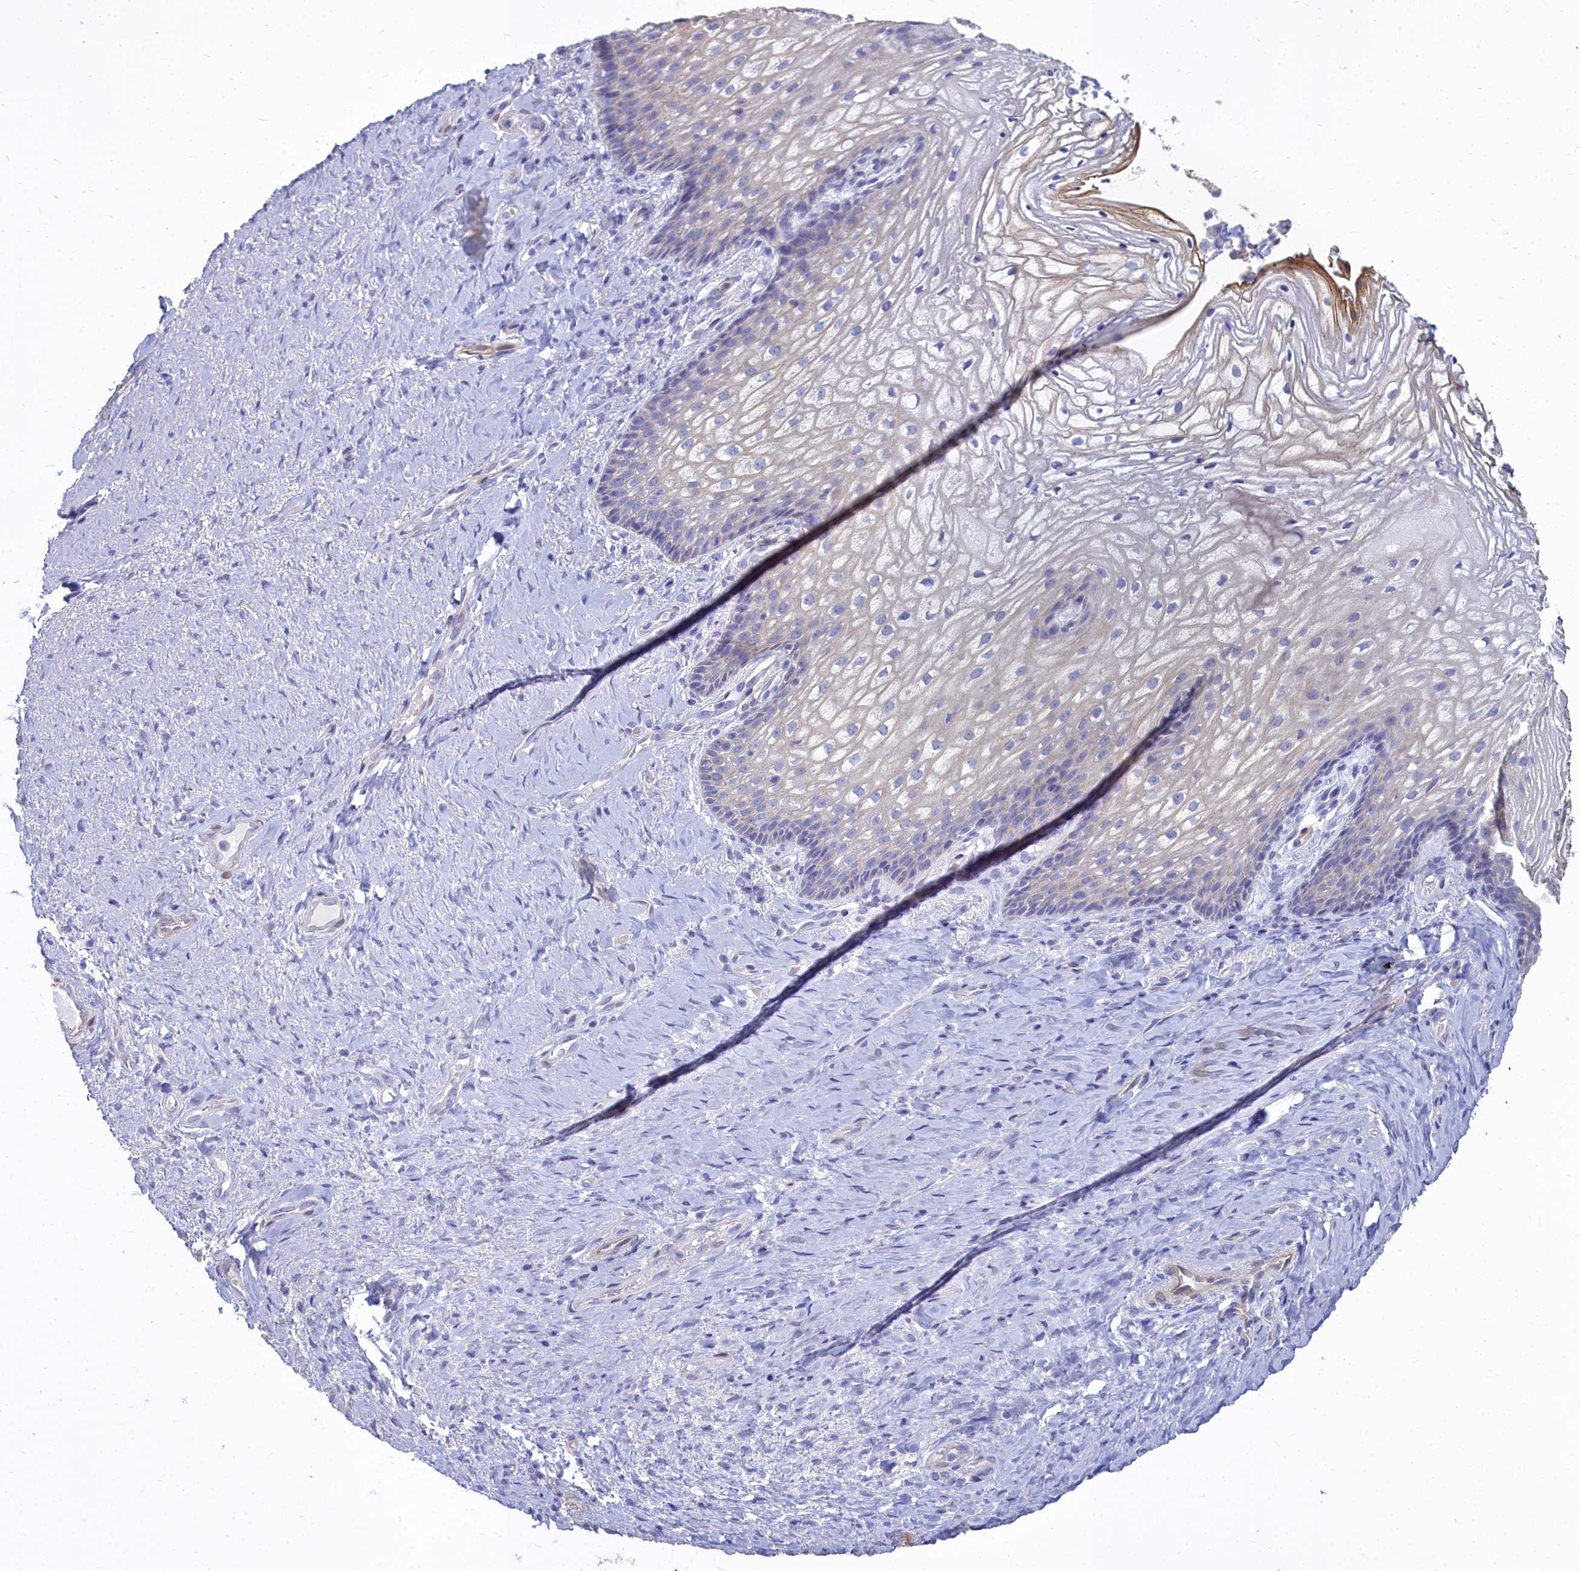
{"staining": {"intensity": "weak", "quantity": "25%-75%", "location": "cytoplasmic/membranous"}, "tissue": "vagina", "cell_type": "Squamous epithelial cells", "image_type": "normal", "snomed": [{"axis": "morphology", "description": "Normal tissue, NOS"}, {"axis": "topography", "description": "Vagina"}], "caption": "IHC of benign vagina exhibits low levels of weak cytoplasmic/membranous expression in about 25%-75% of squamous epithelial cells. (DAB IHC, brown staining for protein, blue staining for nuclei).", "gene": "PPP1R14A", "patient": {"sex": "female", "age": 60}}